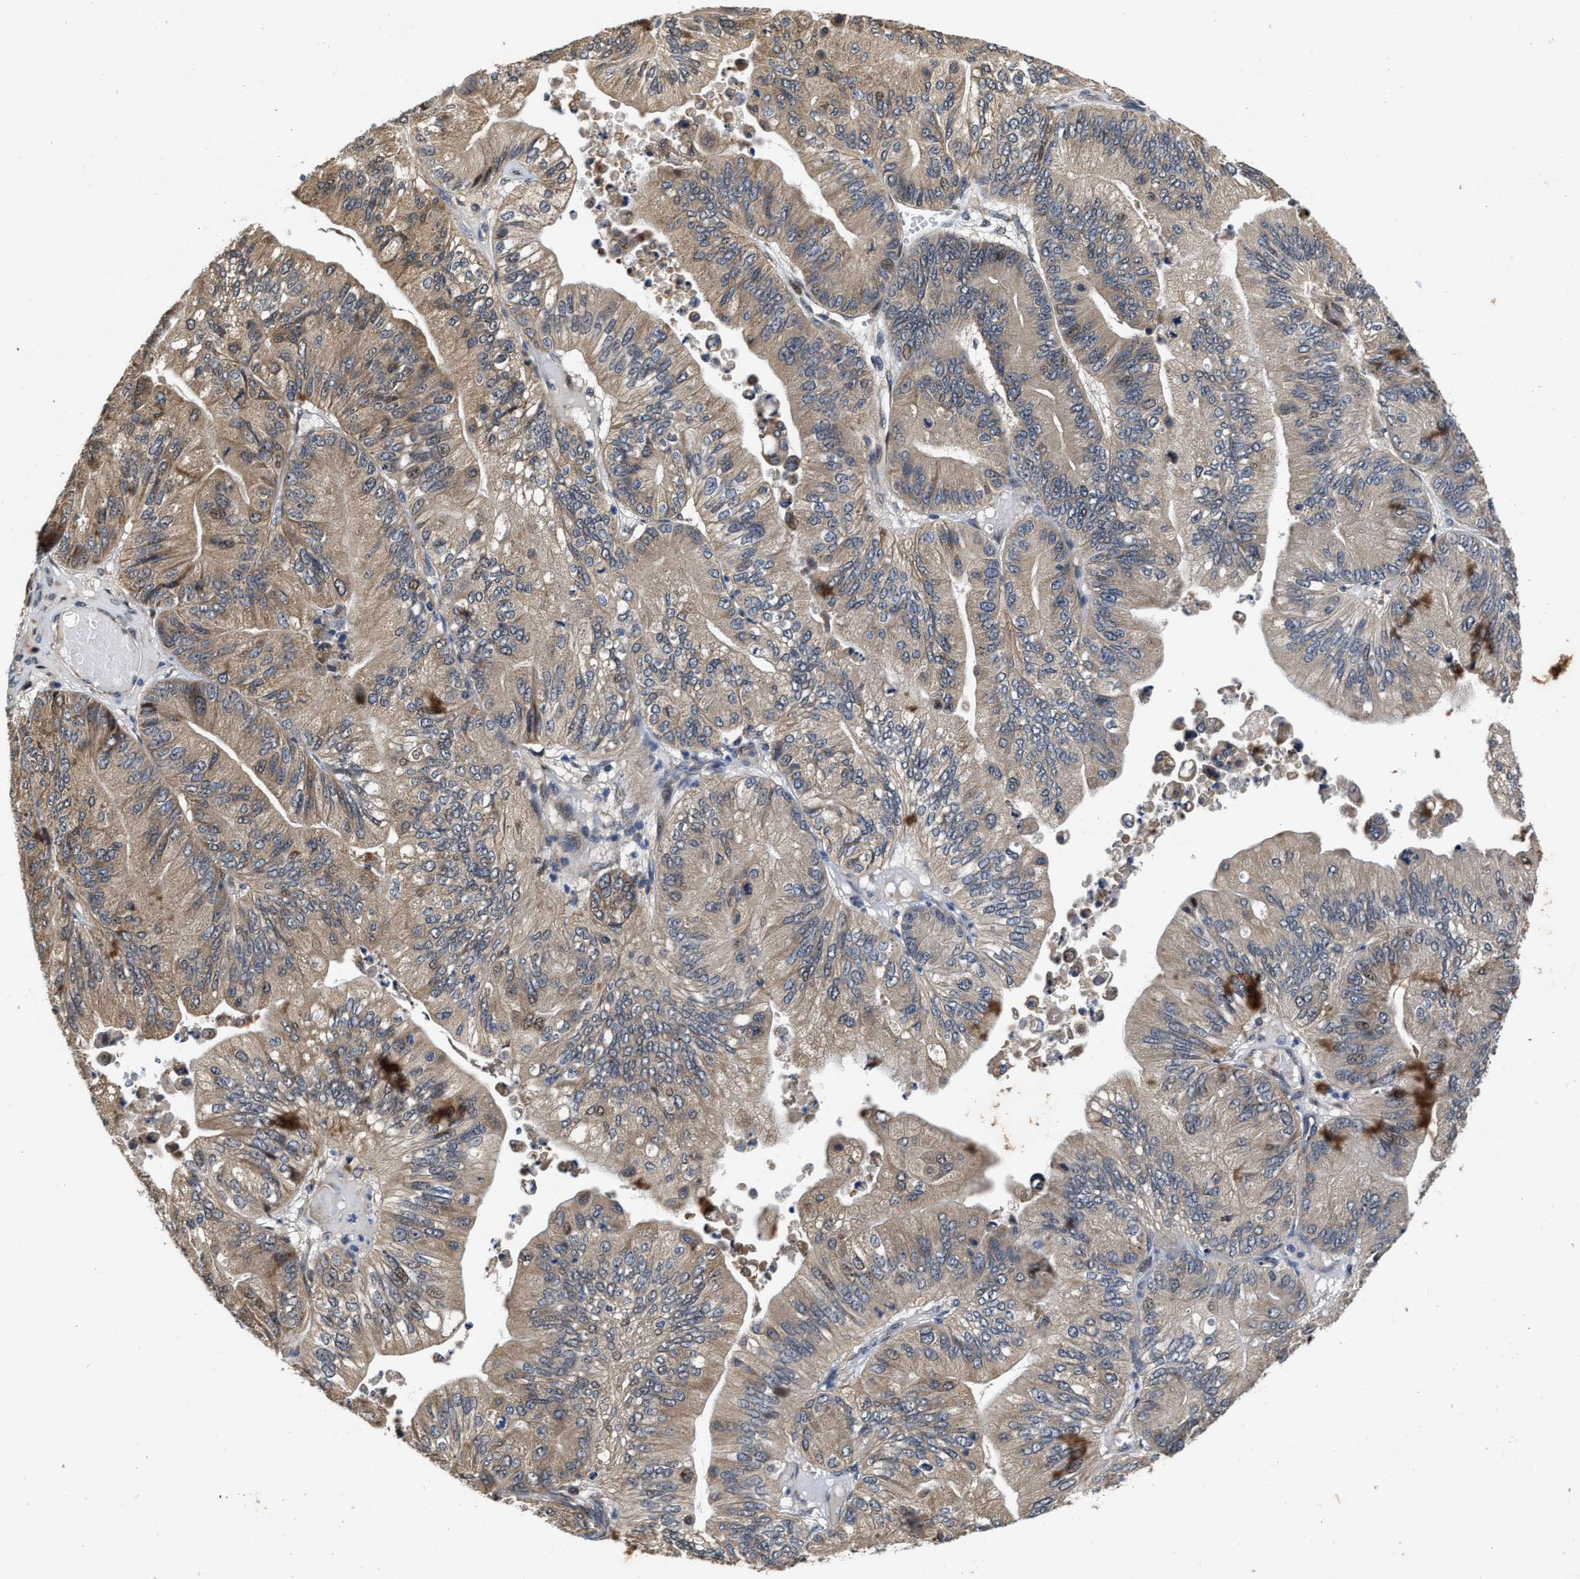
{"staining": {"intensity": "weak", "quantity": "25%-75%", "location": "cytoplasmic/membranous"}, "tissue": "ovarian cancer", "cell_type": "Tumor cells", "image_type": "cancer", "snomed": [{"axis": "morphology", "description": "Cystadenocarcinoma, mucinous, NOS"}, {"axis": "topography", "description": "Ovary"}], "caption": "Tumor cells display low levels of weak cytoplasmic/membranous expression in approximately 25%-75% of cells in human ovarian cancer. (DAB IHC, brown staining for protein, blue staining for nuclei).", "gene": "SCYL2", "patient": {"sex": "female", "age": 61}}